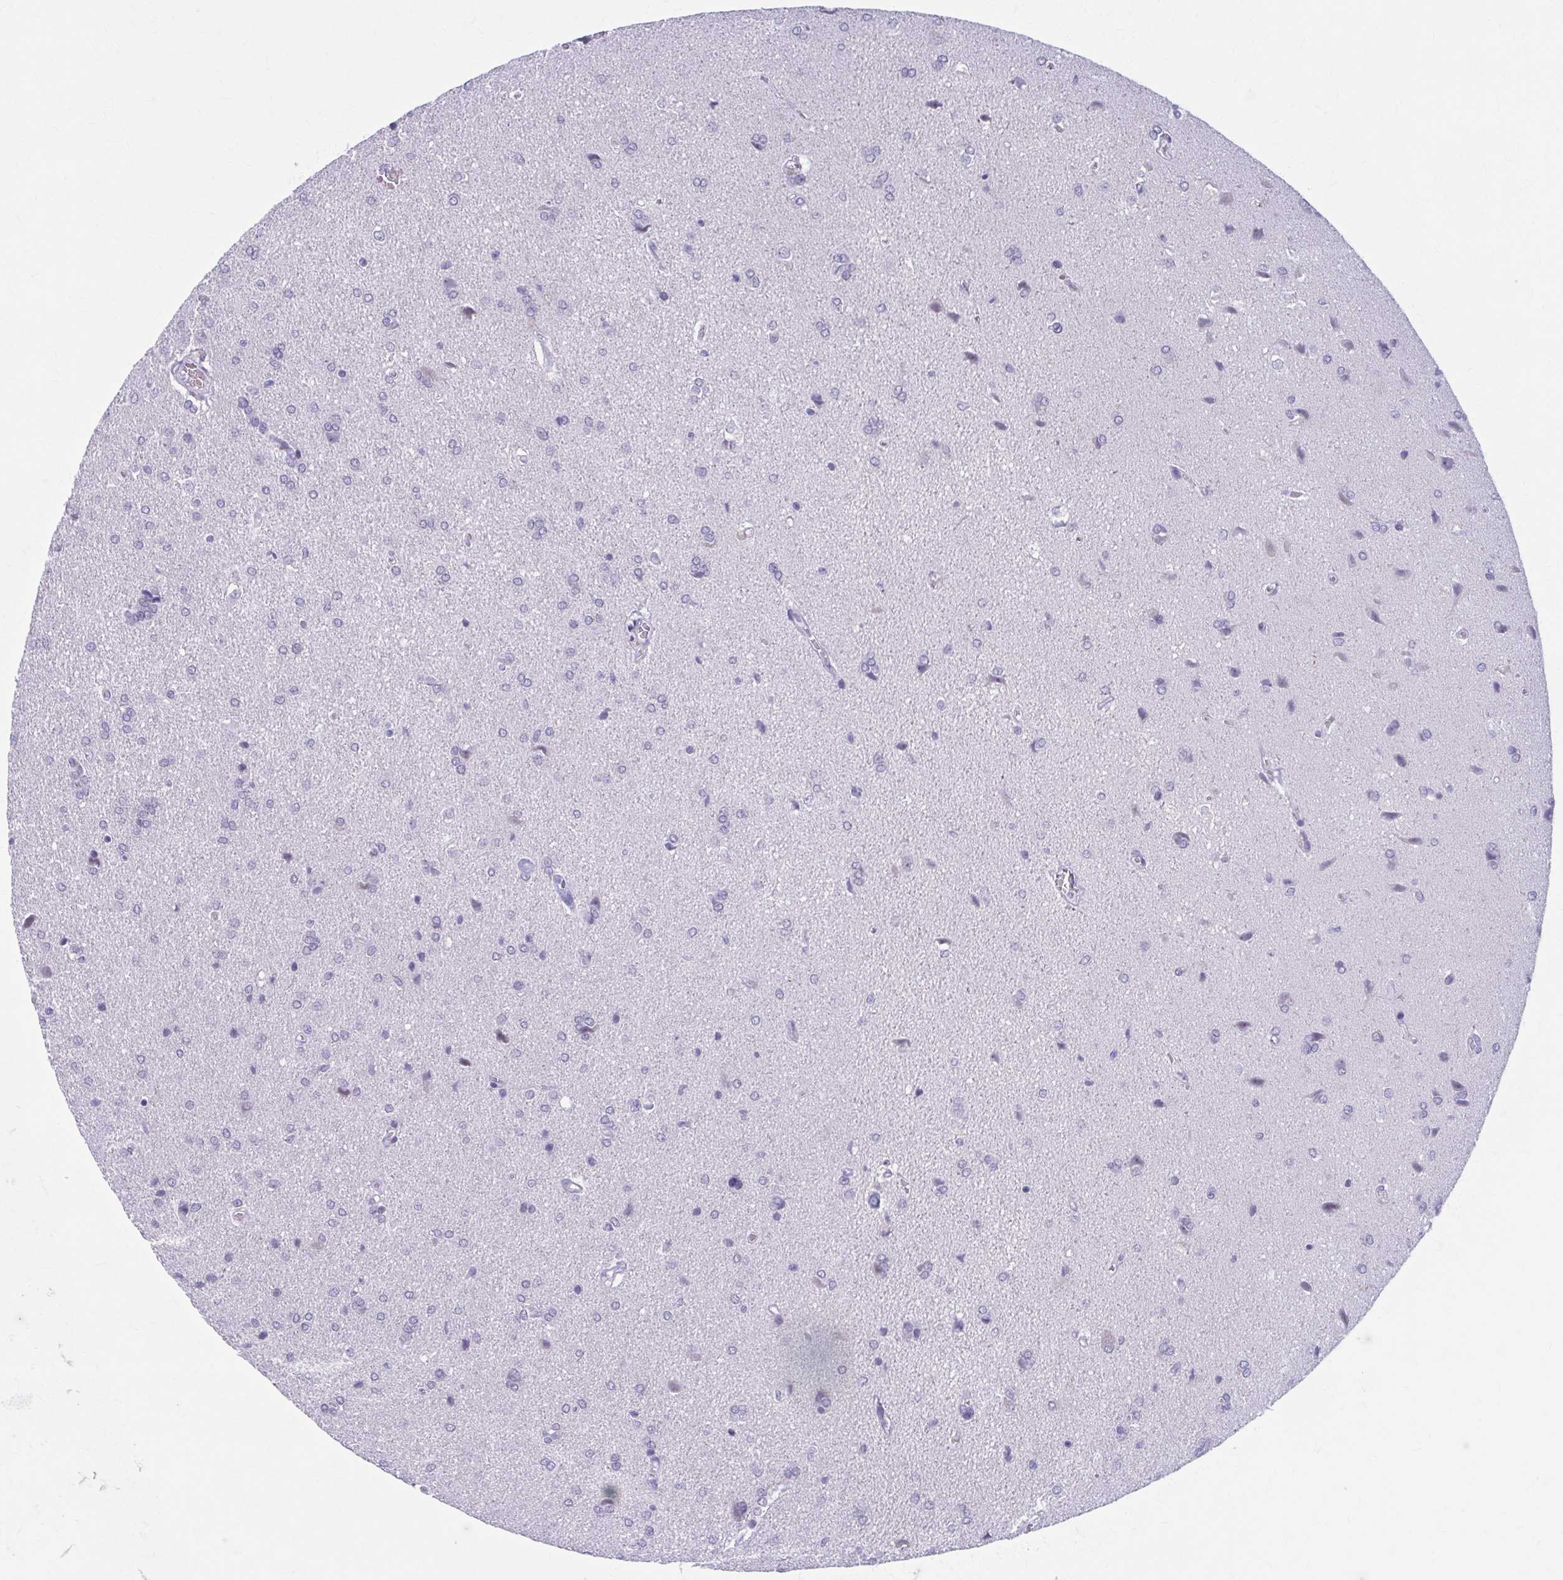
{"staining": {"intensity": "negative", "quantity": "none", "location": "none"}, "tissue": "glioma", "cell_type": "Tumor cells", "image_type": "cancer", "snomed": [{"axis": "morphology", "description": "Glioma, malignant, High grade"}, {"axis": "topography", "description": "Brain"}], "caption": "IHC of human high-grade glioma (malignant) shows no positivity in tumor cells. (DAB IHC with hematoxylin counter stain).", "gene": "CCDC105", "patient": {"sex": "male", "age": 68}}